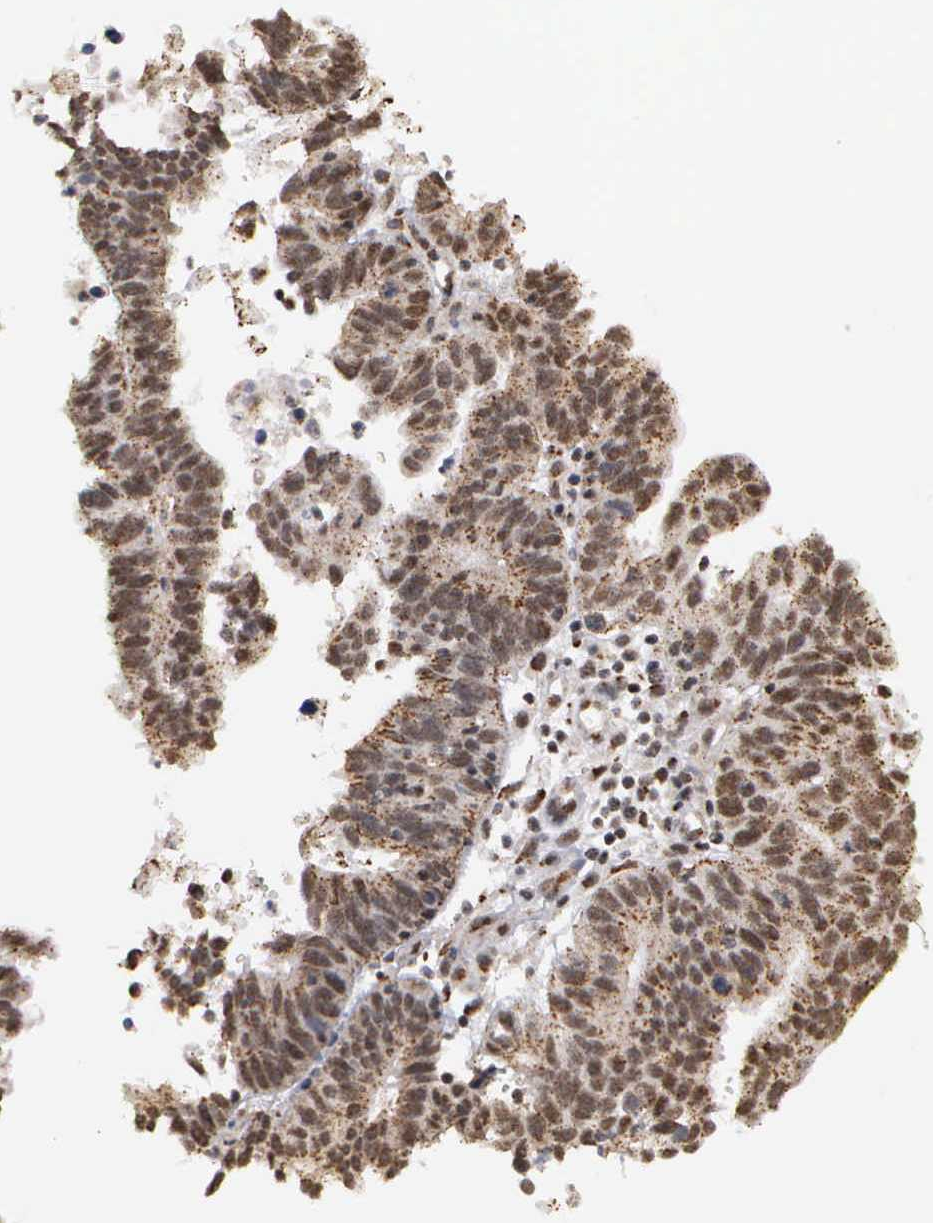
{"staining": {"intensity": "moderate", "quantity": ">75%", "location": "cytoplasmic/membranous,nuclear"}, "tissue": "ovarian cancer", "cell_type": "Tumor cells", "image_type": "cancer", "snomed": [{"axis": "morphology", "description": "Carcinoma, endometroid"}, {"axis": "morphology", "description": "Cystadenocarcinoma, serous, NOS"}, {"axis": "topography", "description": "Ovary"}], "caption": "Immunohistochemical staining of human serous cystadenocarcinoma (ovarian) demonstrates medium levels of moderate cytoplasmic/membranous and nuclear protein staining in about >75% of tumor cells. (DAB (3,3'-diaminobenzidine) IHC, brown staining for protein, blue staining for nuclei).", "gene": "GTF2A1", "patient": {"sex": "female", "age": 45}}